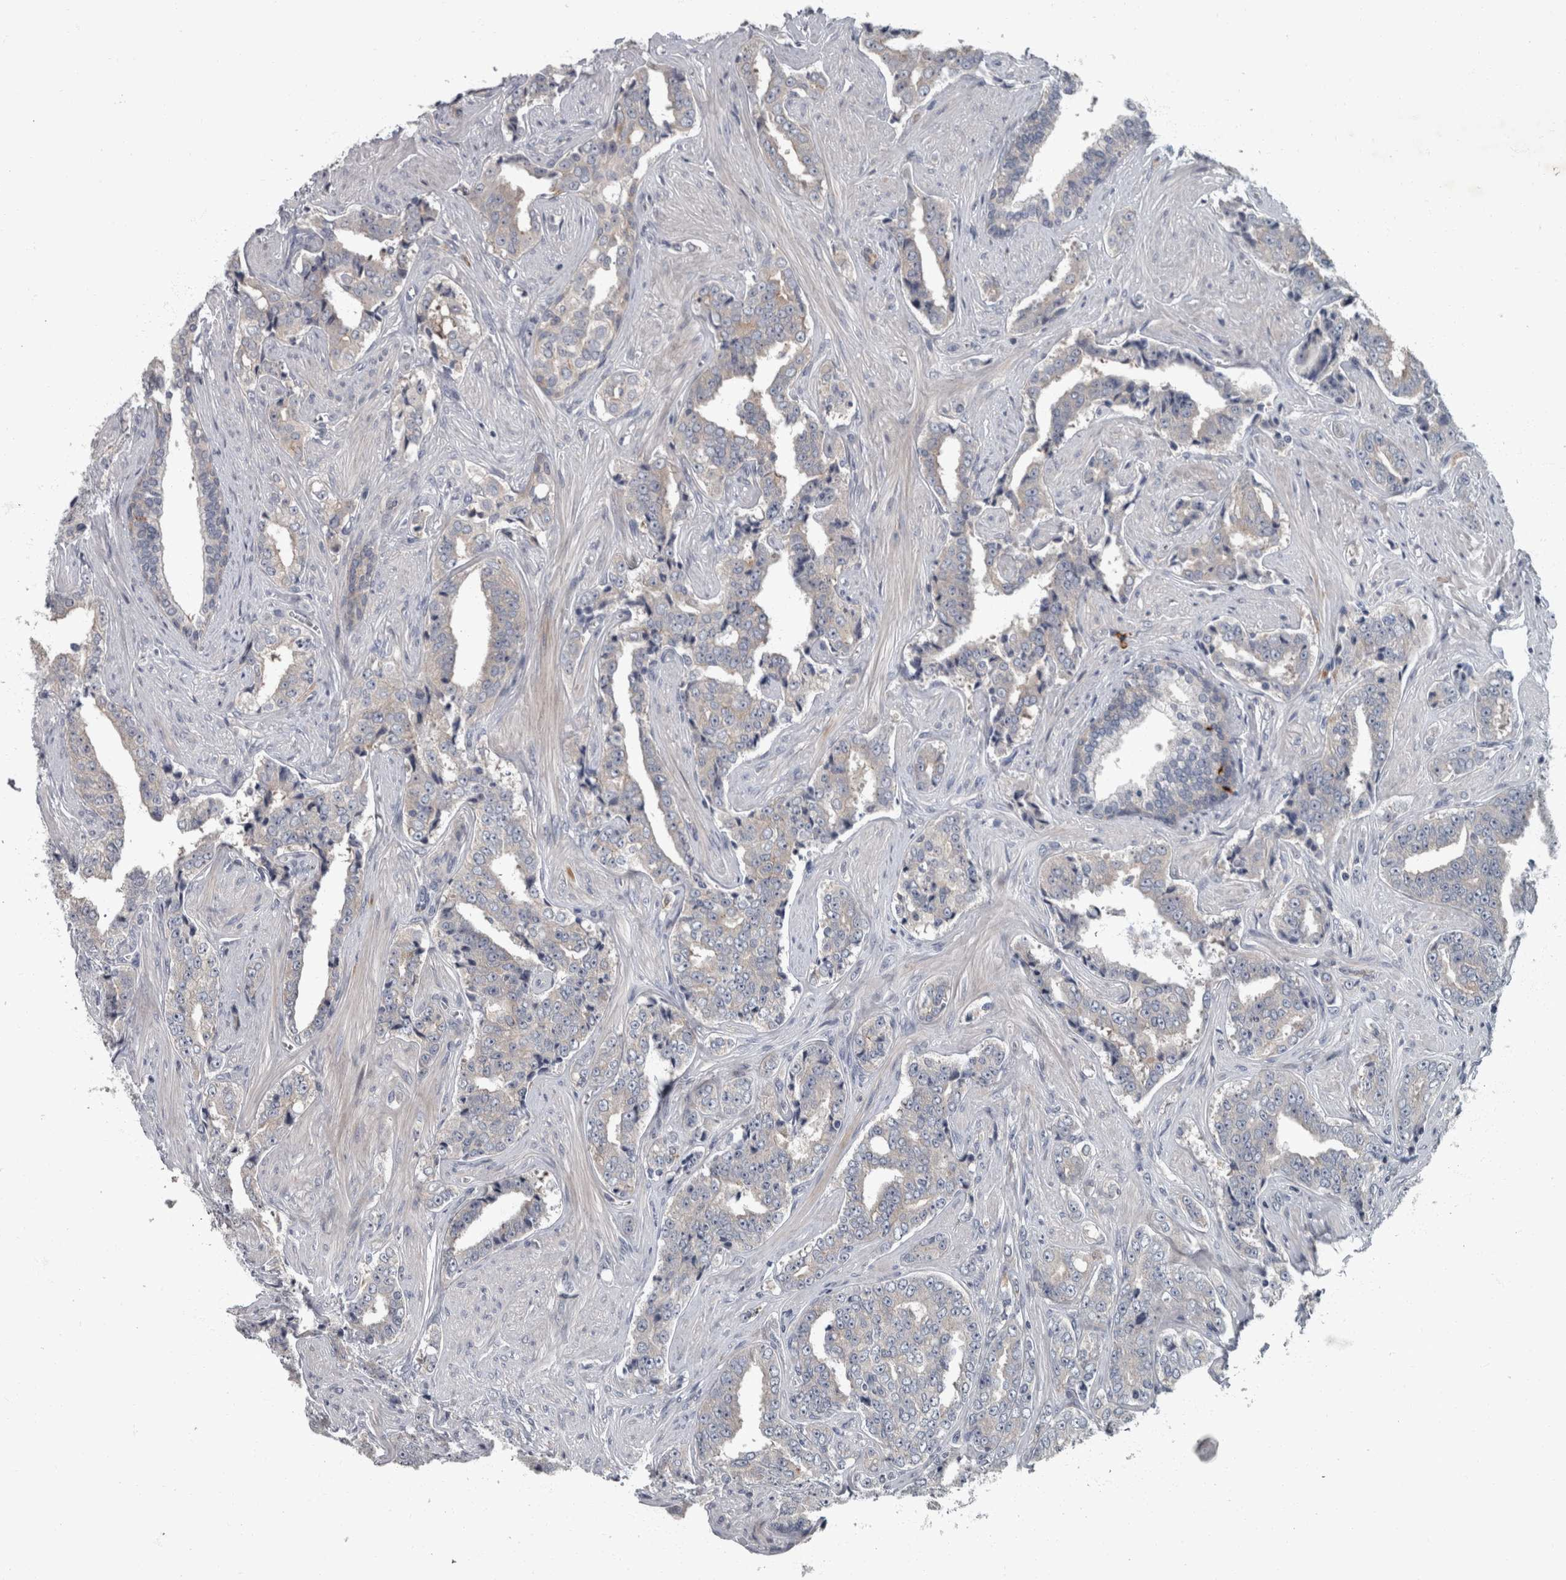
{"staining": {"intensity": "negative", "quantity": "none", "location": "none"}, "tissue": "prostate cancer", "cell_type": "Tumor cells", "image_type": "cancer", "snomed": [{"axis": "morphology", "description": "Adenocarcinoma, High grade"}, {"axis": "topography", "description": "Prostate"}], "caption": "The immunohistochemistry (IHC) micrograph has no significant staining in tumor cells of prostate cancer tissue.", "gene": "CDC42BPG", "patient": {"sex": "male", "age": 71}}